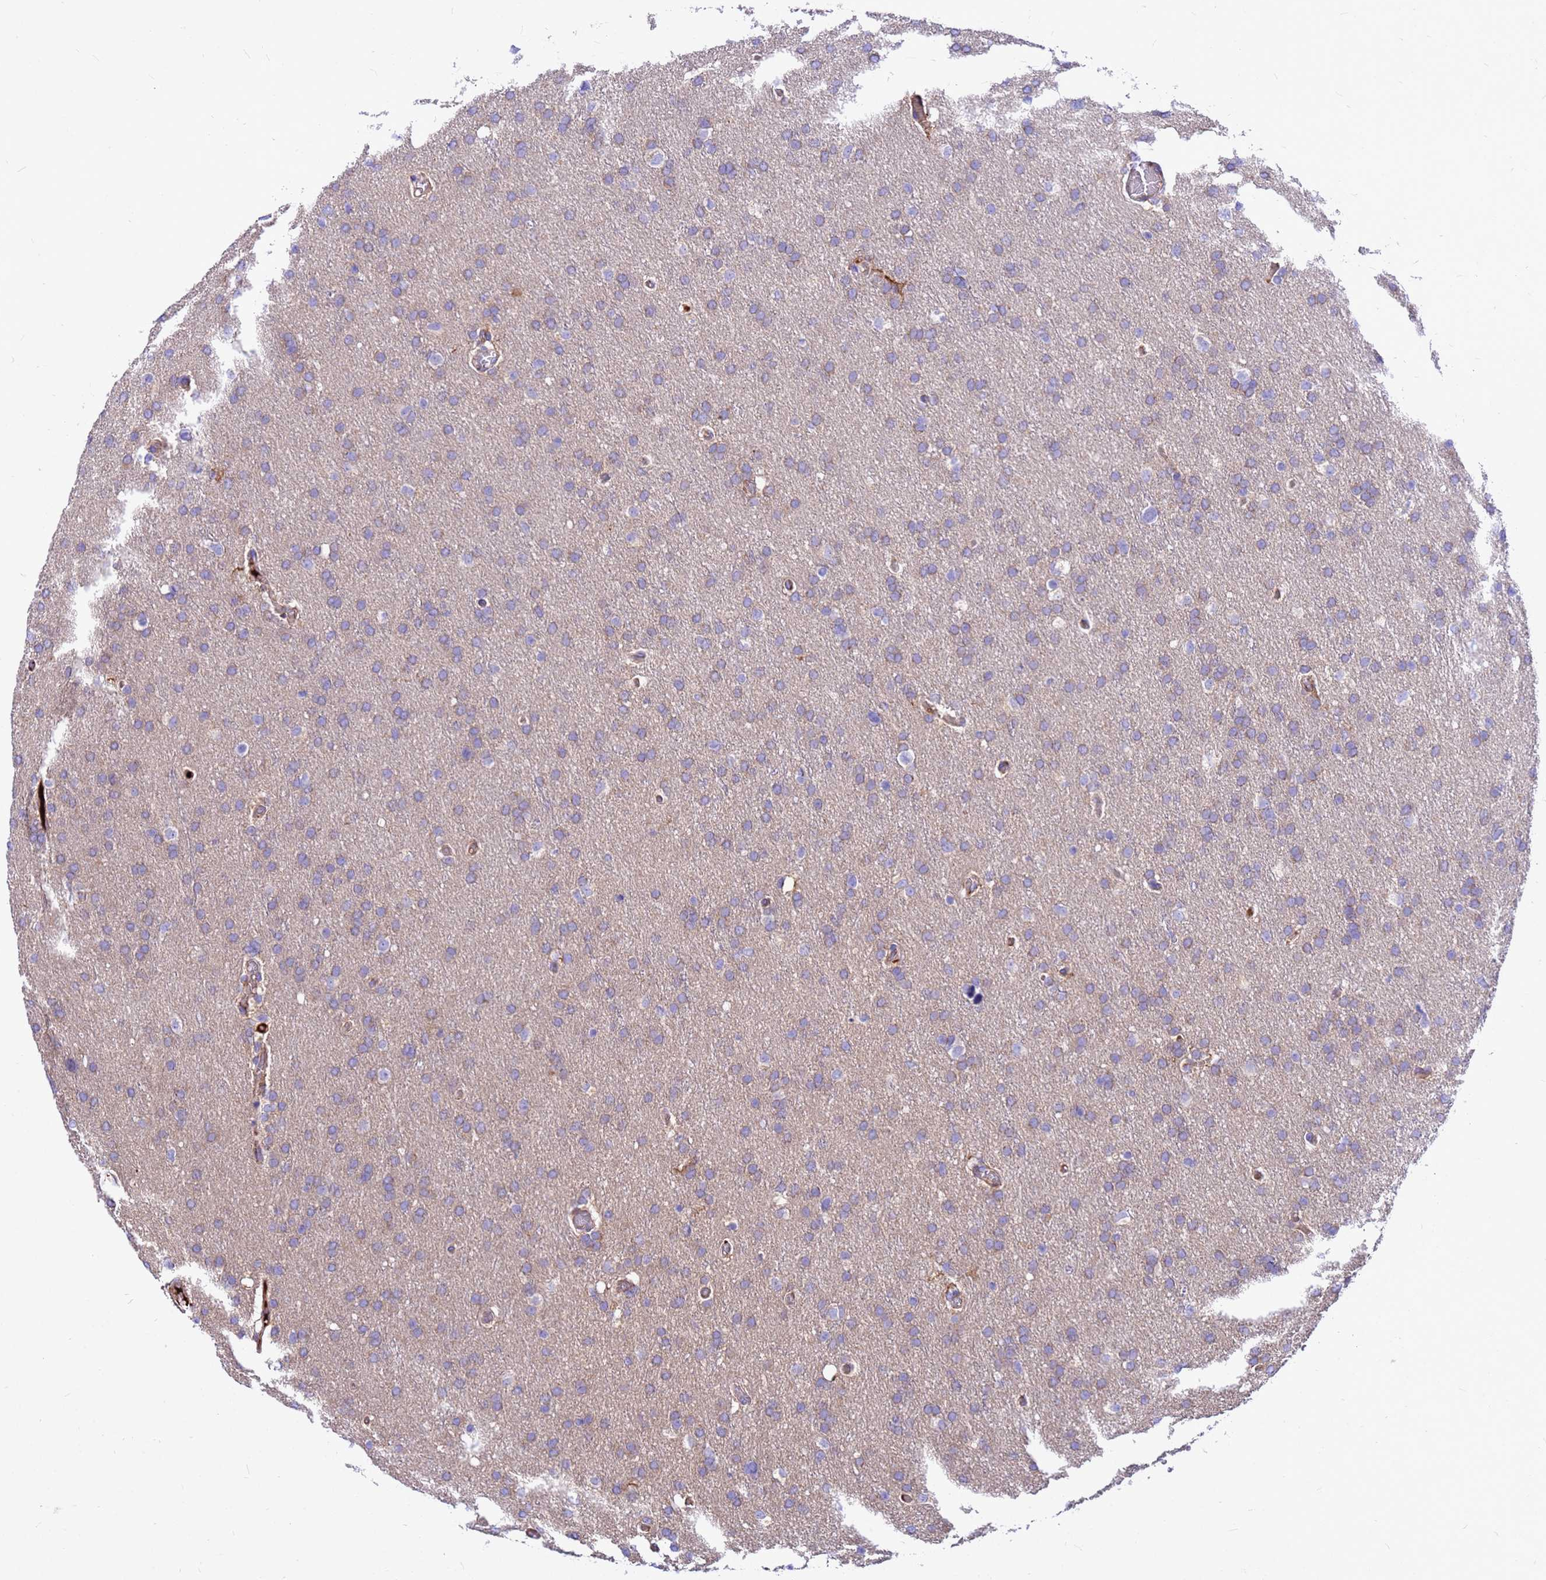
{"staining": {"intensity": "weak", "quantity": "25%-75%", "location": "cytoplasmic/membranous"}, "tissue": "glioma", "cell_type": "Tumor cells", "image_type": "cancer", "snomed": [{"axis": "morphology", "description": "Glioma, malignant, High grade"}, {"axis": "topography", "description": "Cerebral cortex"}], "caption": "A brown stain labels weak cytoplasmic/membranous positivity of a protein in glioma tumor cells.", "gene": "CRHBP", "patient": {"sex": "female", "age": 36}}